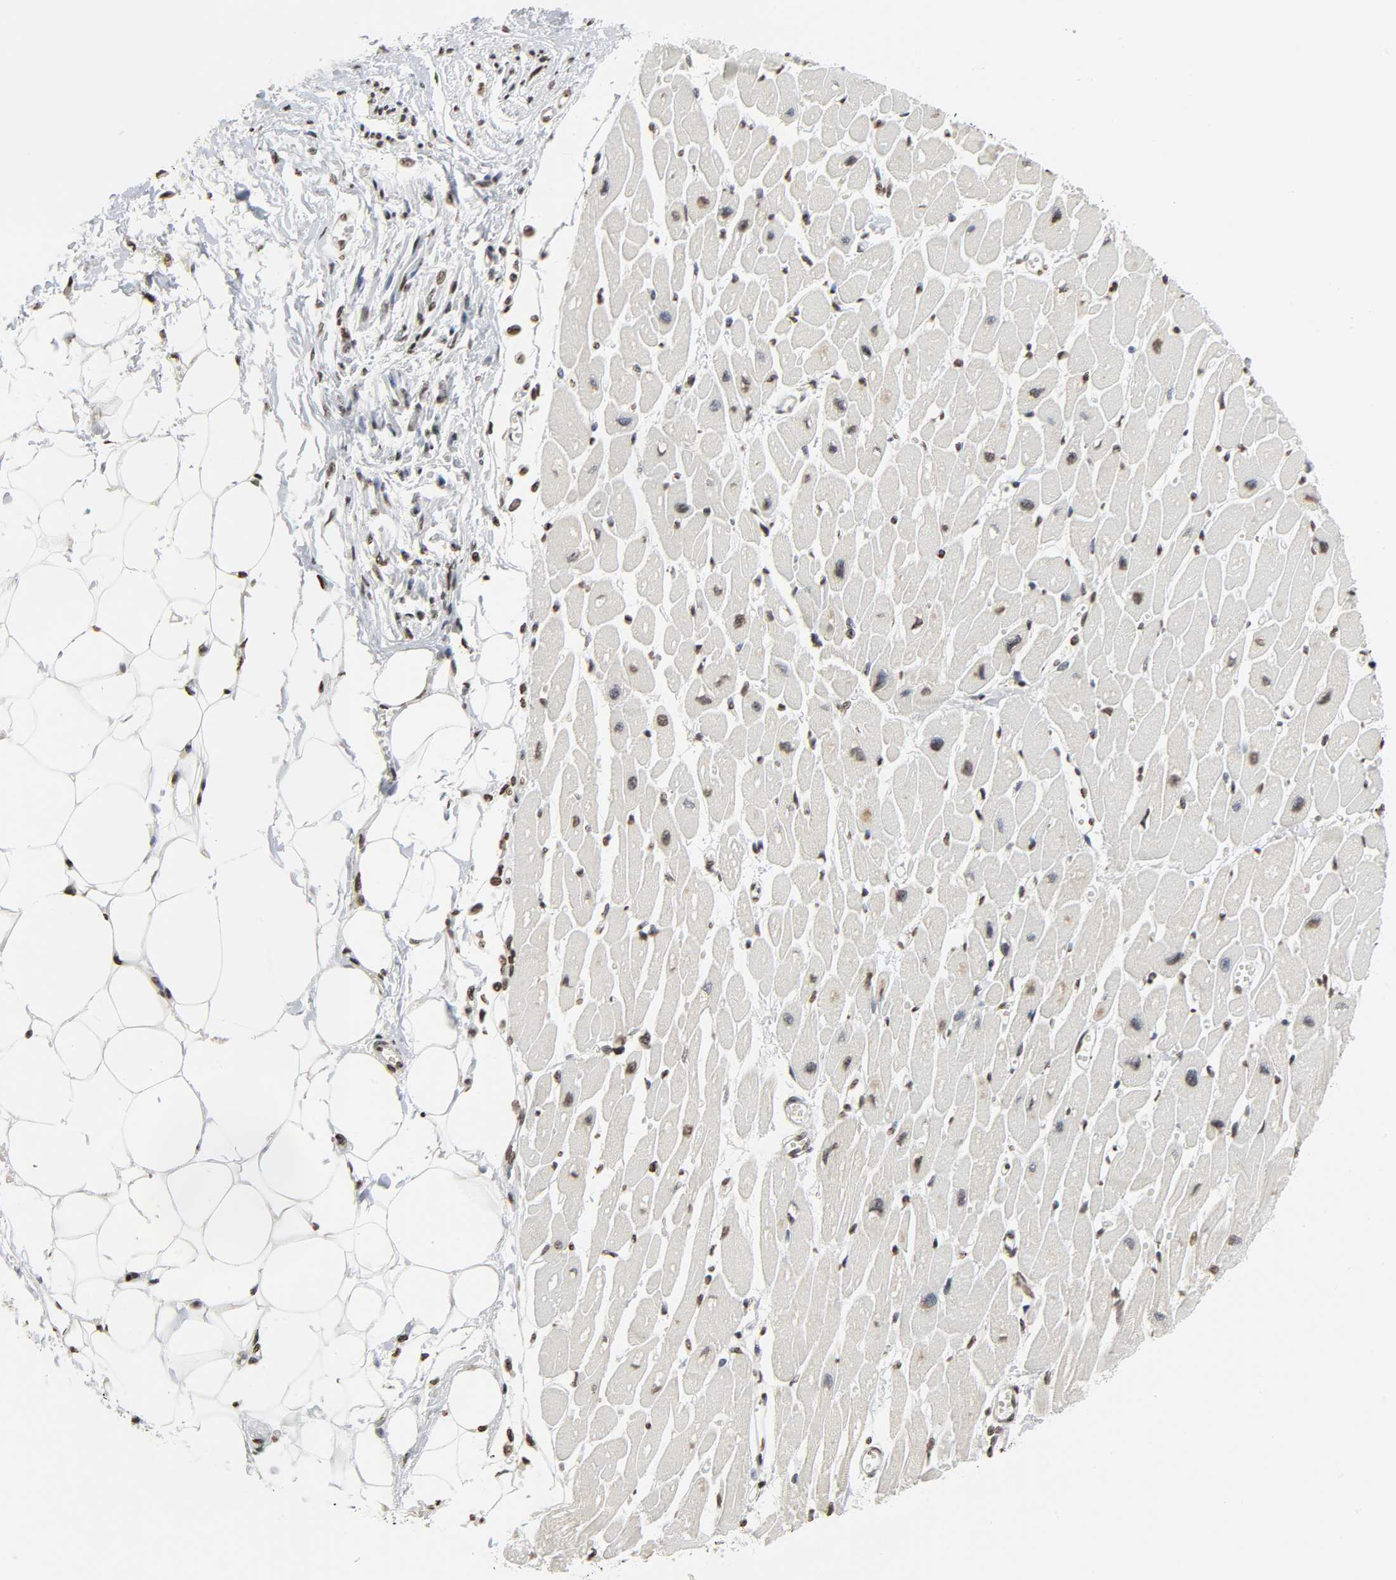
{"staining": {"intensity": "moderate", "quantity": ">75%", "location": "nuclear"}, "tissue": "heart muscle", "cell_type": "Cardiomyocytes", "image_type": "normal", "snomed": [{"axis": "morphology", "description": "Normal tissue, NOS"}, {"axis": "topography", "description": "Heart"}], "caption": "An image of human heart muscle stained for a protein demonstrates moderate nuclear brown staining in cardiomyocytes.", "gene": "ELAVL1", "patient": {"sex": "female", "age": 54}}